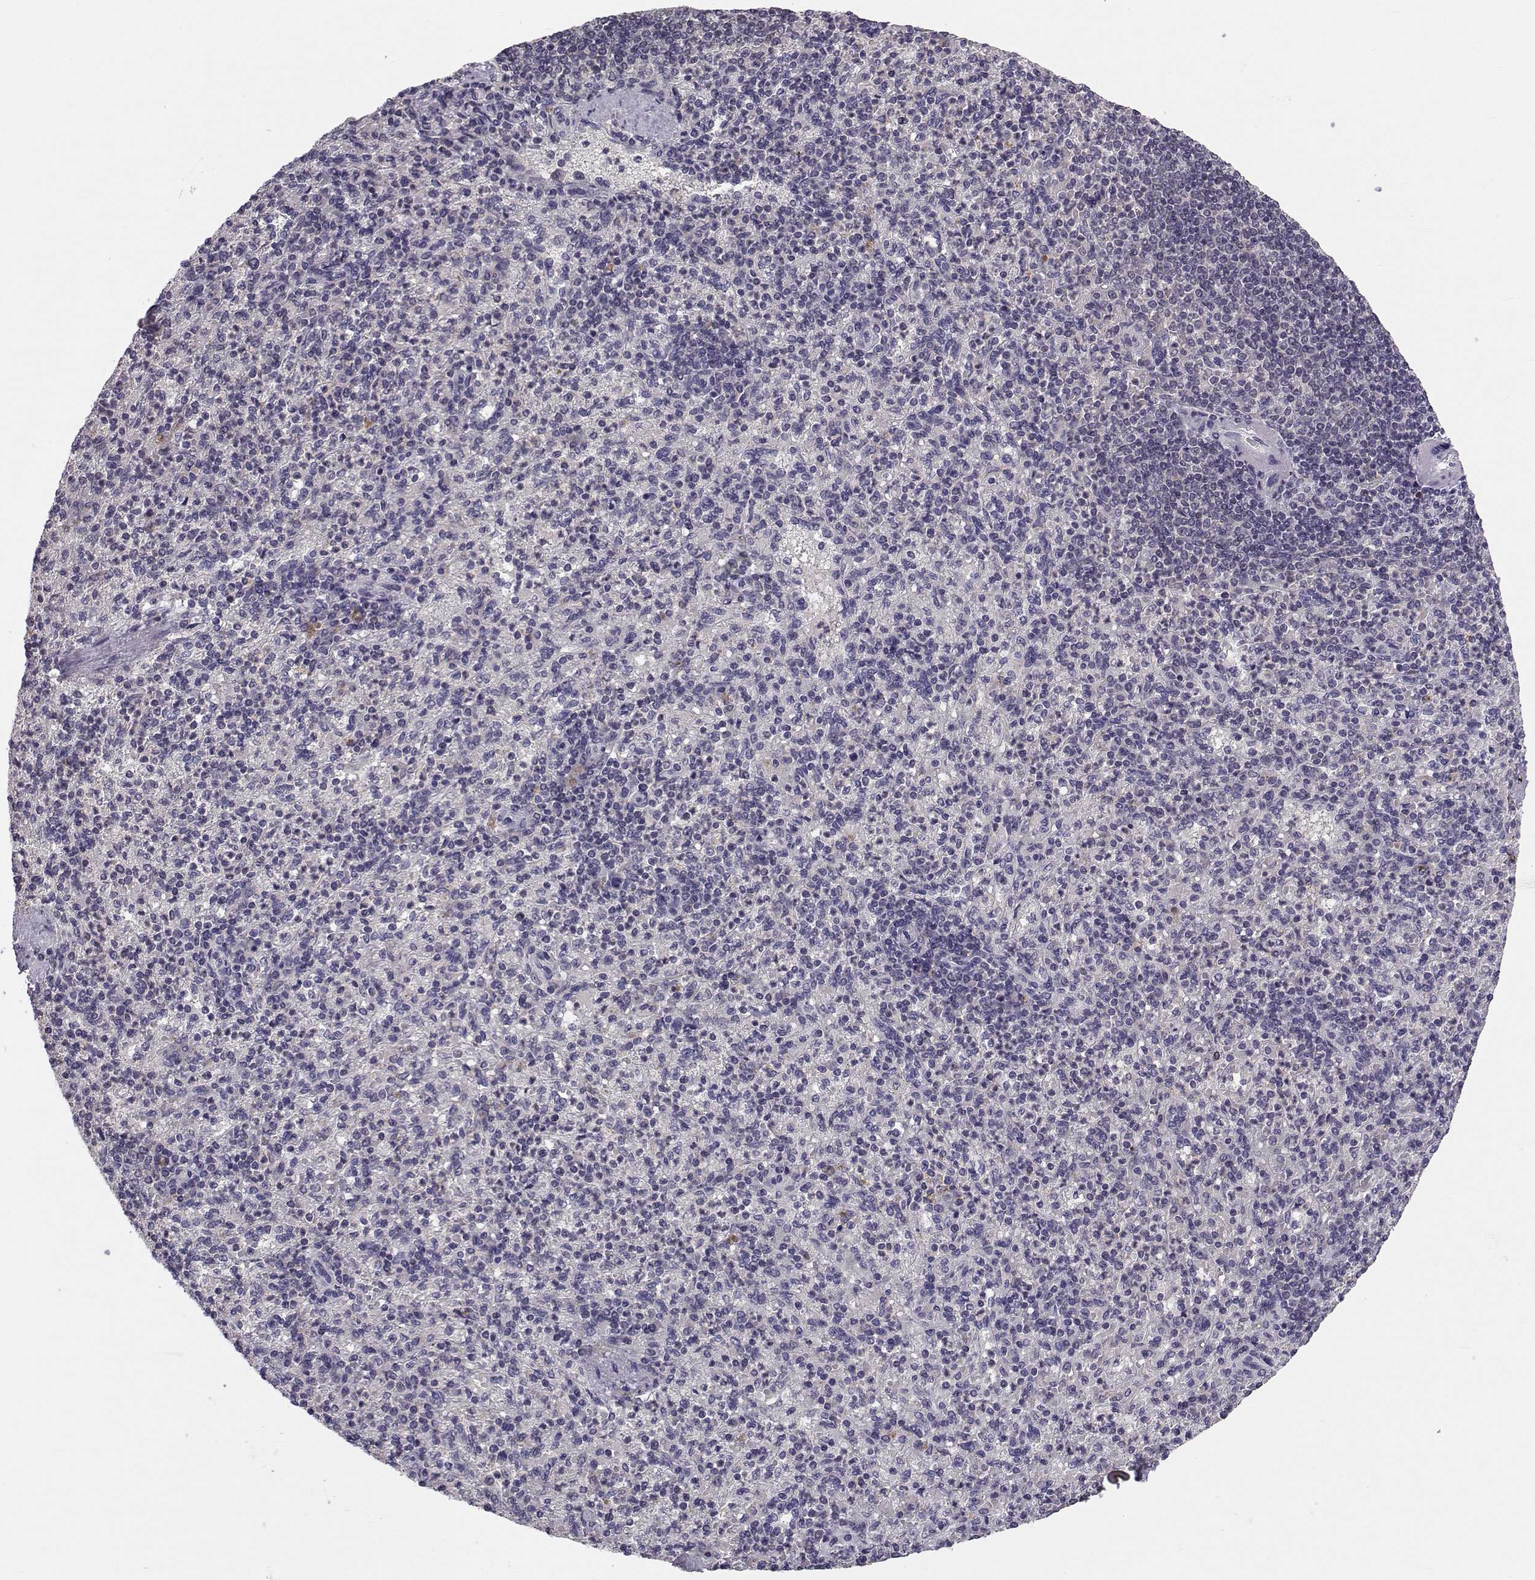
{"staining": {"intensity": "negative", "quantity": "none", "location": "none"}, "tissue": "spleen", "cell_type": "Cells in red pulp", "image_type": "normal", "snomed": [{"axis": "morphology", "description": "Normal tissue, NOS"}, {"axis": "topography", "description": "Spleen"}], "caption": "An immunohistochemistry image of unremarkable spleen is shown. There is no staining in cells in red pulp of spleen. (DAB immunohistochemistry visualized using brightfield microscopy, high magnification).", "gene": "ANGPT1", "patient": {"sex": "female", "age": 74}}